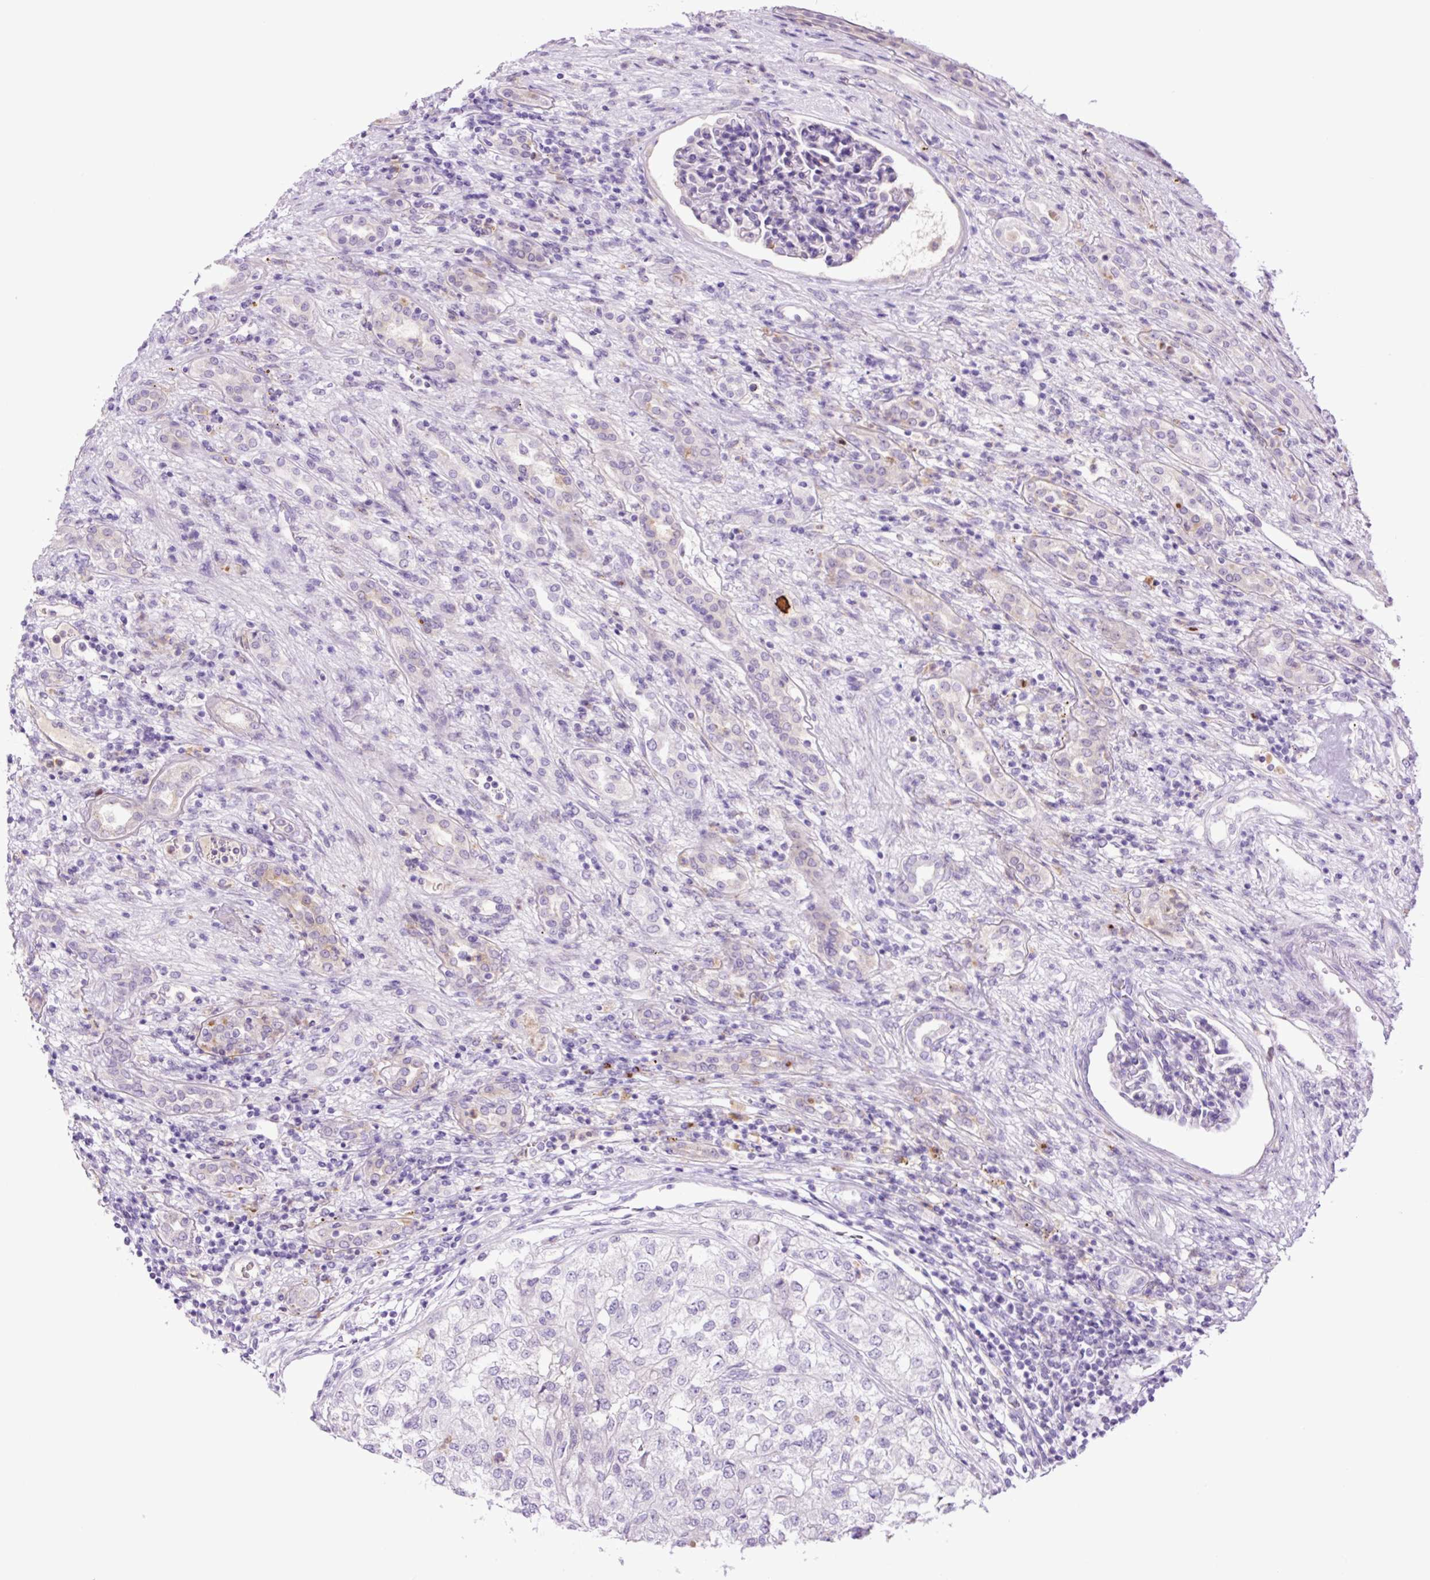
{"staining": {"intensity": "negative", "quantity": "none", "location": "none"}, "tissue": "renal cancer", "cell_type": "Tumor cells", "image_type": "cancer", "snomed": [{"axis": "morphology", "description": "Adenocarcinoma, NOS"}, {"axis": "topography", "description": "Kidney"}], "caption": "Immunohistochemistry (IHC) of renal cancer (adenocarcinoma) displays no expression in tumor cells.", "gene": "MFSD3", "patient": {"sex": "female", "age": 54}}